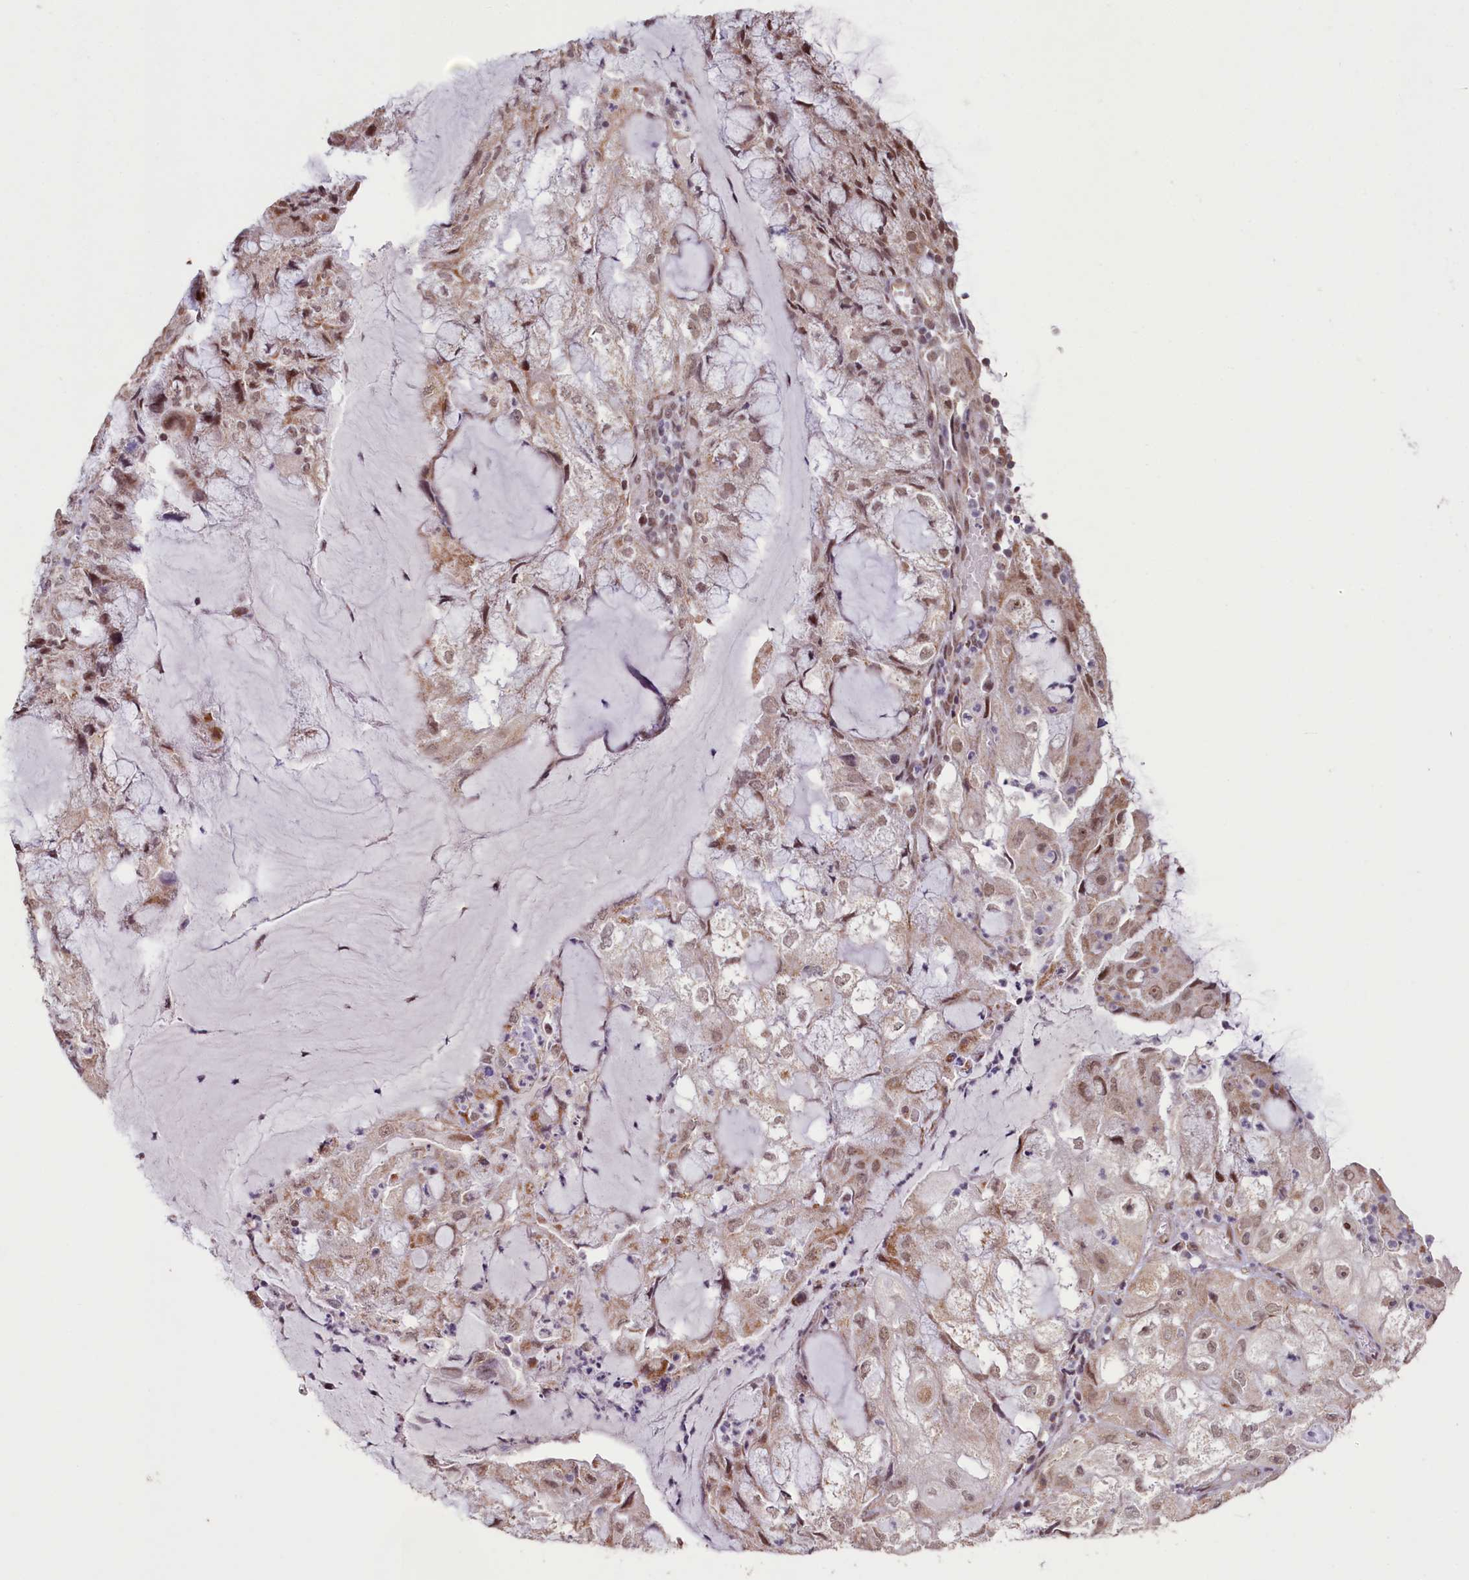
{"staining": {"intensity": "moderate", "quantity": ">75%", "location": "nuclear"}, "tissue": "endometrial cancer", "cell_type": "Tumor cells", "image_type": "cancer", "snomed": [{"axis": "morphology", "description": "Adenocarcinoma, NOS"}, {"axis": "topography", "description": "Endometrium"}], "caption": "Brown immunohistochemical staining in human endometrial adenocarcinoma displays moderate nuclear positivity in about >75% of tumor cells.", "gene": "PDE6D", "patient": {"sex": "female", "age": 81}}